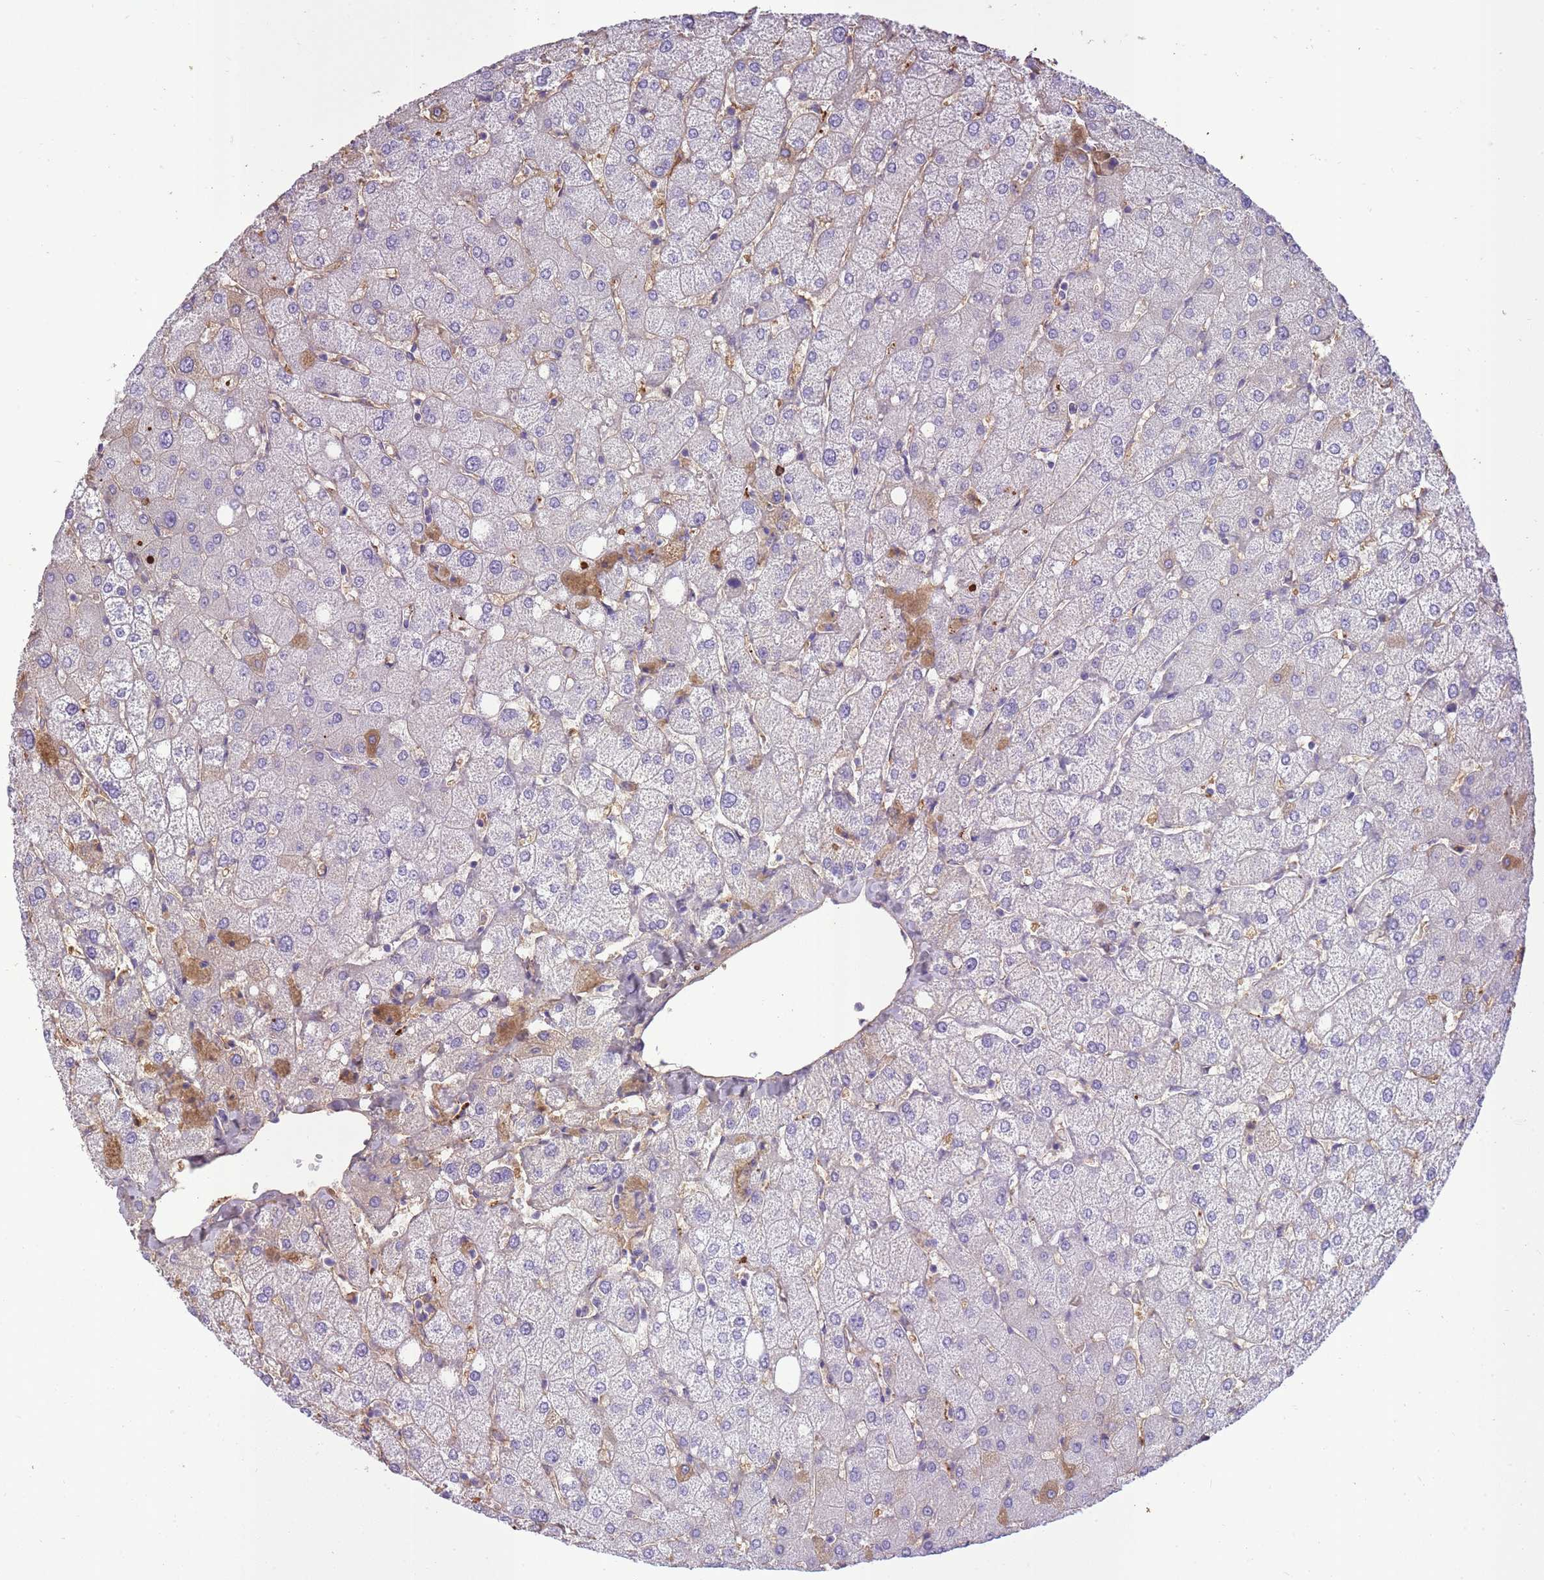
{"staining": {"intensity": "negative", "quantity": "none", "location": "none"}, "tissue": "liver", "cell_type": "Cholangiocytes", "image_type": "normal", "snomed": [{"axis": "morphology", "description": "Normal tissue, NOS"}, {"axis": "topography", "description": "Liver"}], "caption": "Immunohistochemistry (IHC) of unremarkable human liver displays no positivity in cholangiocytes.", "gene": "IGKV1", "patient": {"sex": "female", "age": 54}}